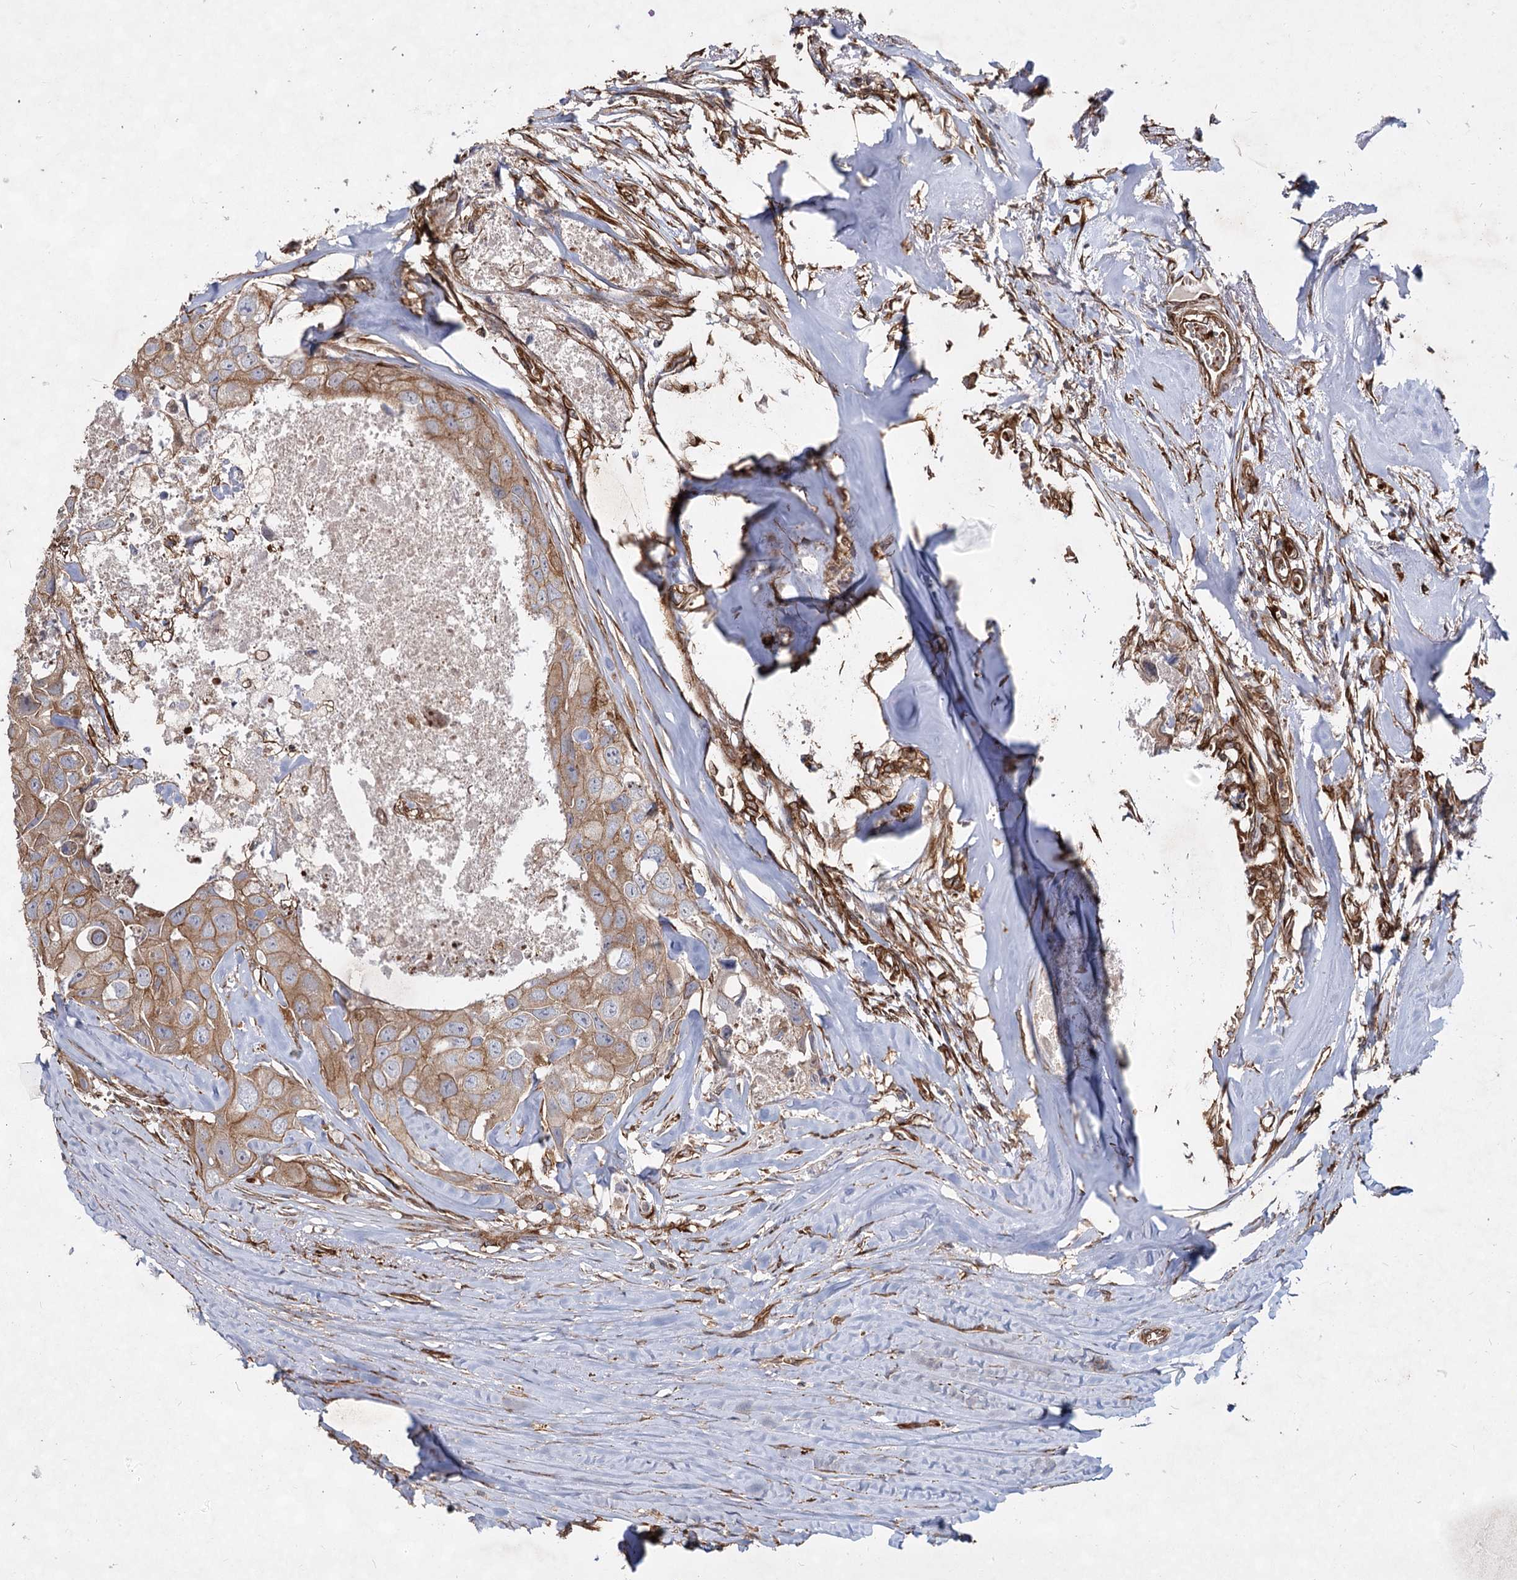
{"staining": {"intensity": "moderate", "quantity": ">75%", "location": "cytoplasmic/membranous"}, "tissue": "head and neck cancer", "cell_type": "Tumor cells", "image_type": "cancer", "snomed": [{"axis": "morphology", "description": "Adenocarcinoma, NOS"}, {"axis": "morphology", "description": "Adenocarcinoma, metastatic, NOS"}, {"axis": "topography", "description": "Head-Neck"}], "caption": "Human adenocarcinoma (head and neck) stained with a brown dye displays moderate cytoplasmic/membranous positive expression in about >75% of tumor cells.", "gene": "IQSEC1", "patient": {"sex": "male", "age": 75}}